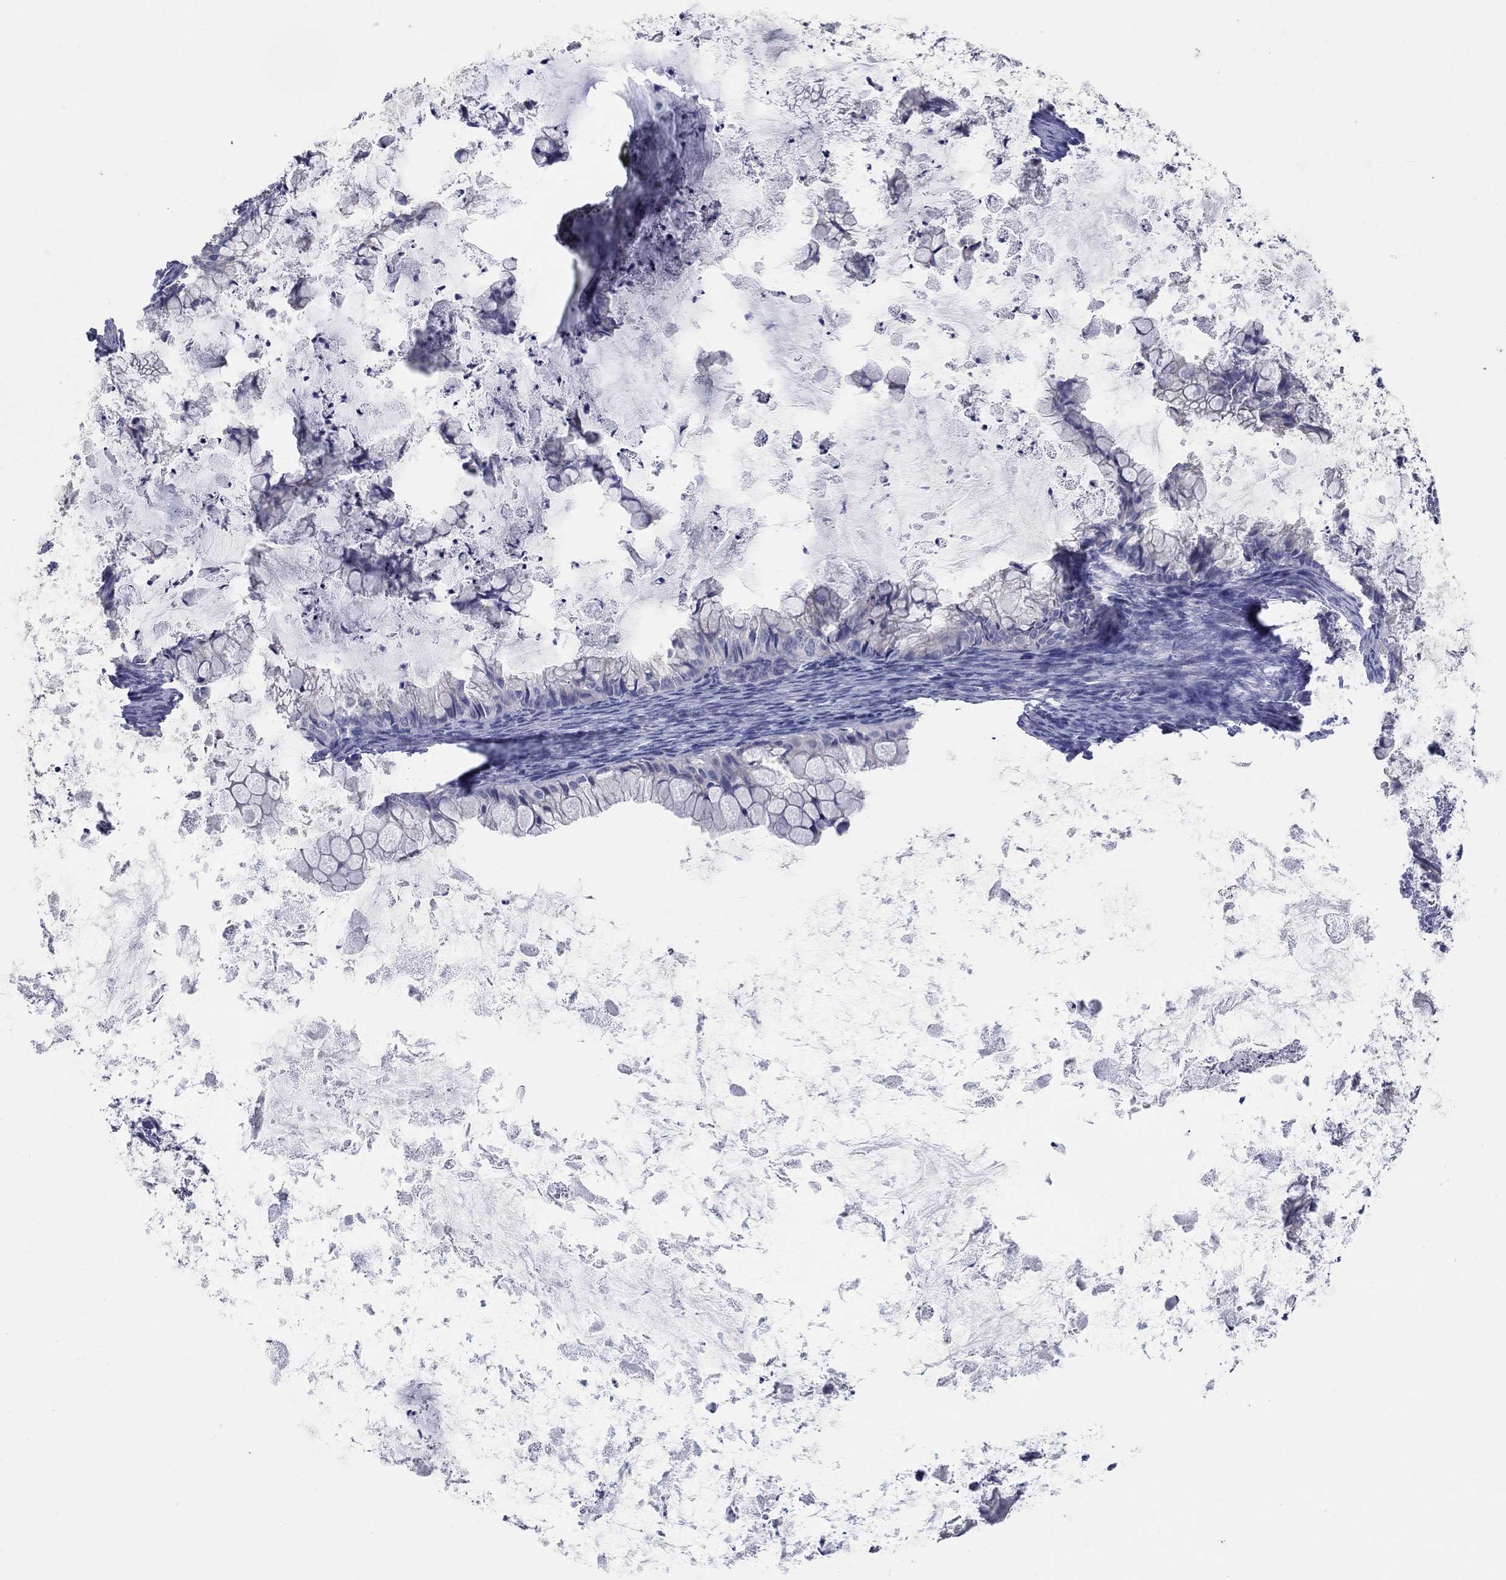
{"staining": {"intensity": "negative", "quantity": "none", "location": "none"}, "tissue": "ovarian cancer", "cell_type": "Tumor cells", "image_type": "cancer", "snomed": [{"axis": "morphology", "description": "Cystadenocarcinoma, mucinous, NOS"}, {"axis": "topography", "description": "Ovary"}], "caption": "Protein analysis of ovarian mucinous cystadenocarcinoma exhibits no significant expression in tumor cells.", "gene": "LRRC4C", "patient": {"sex": "female", "age": 35}}